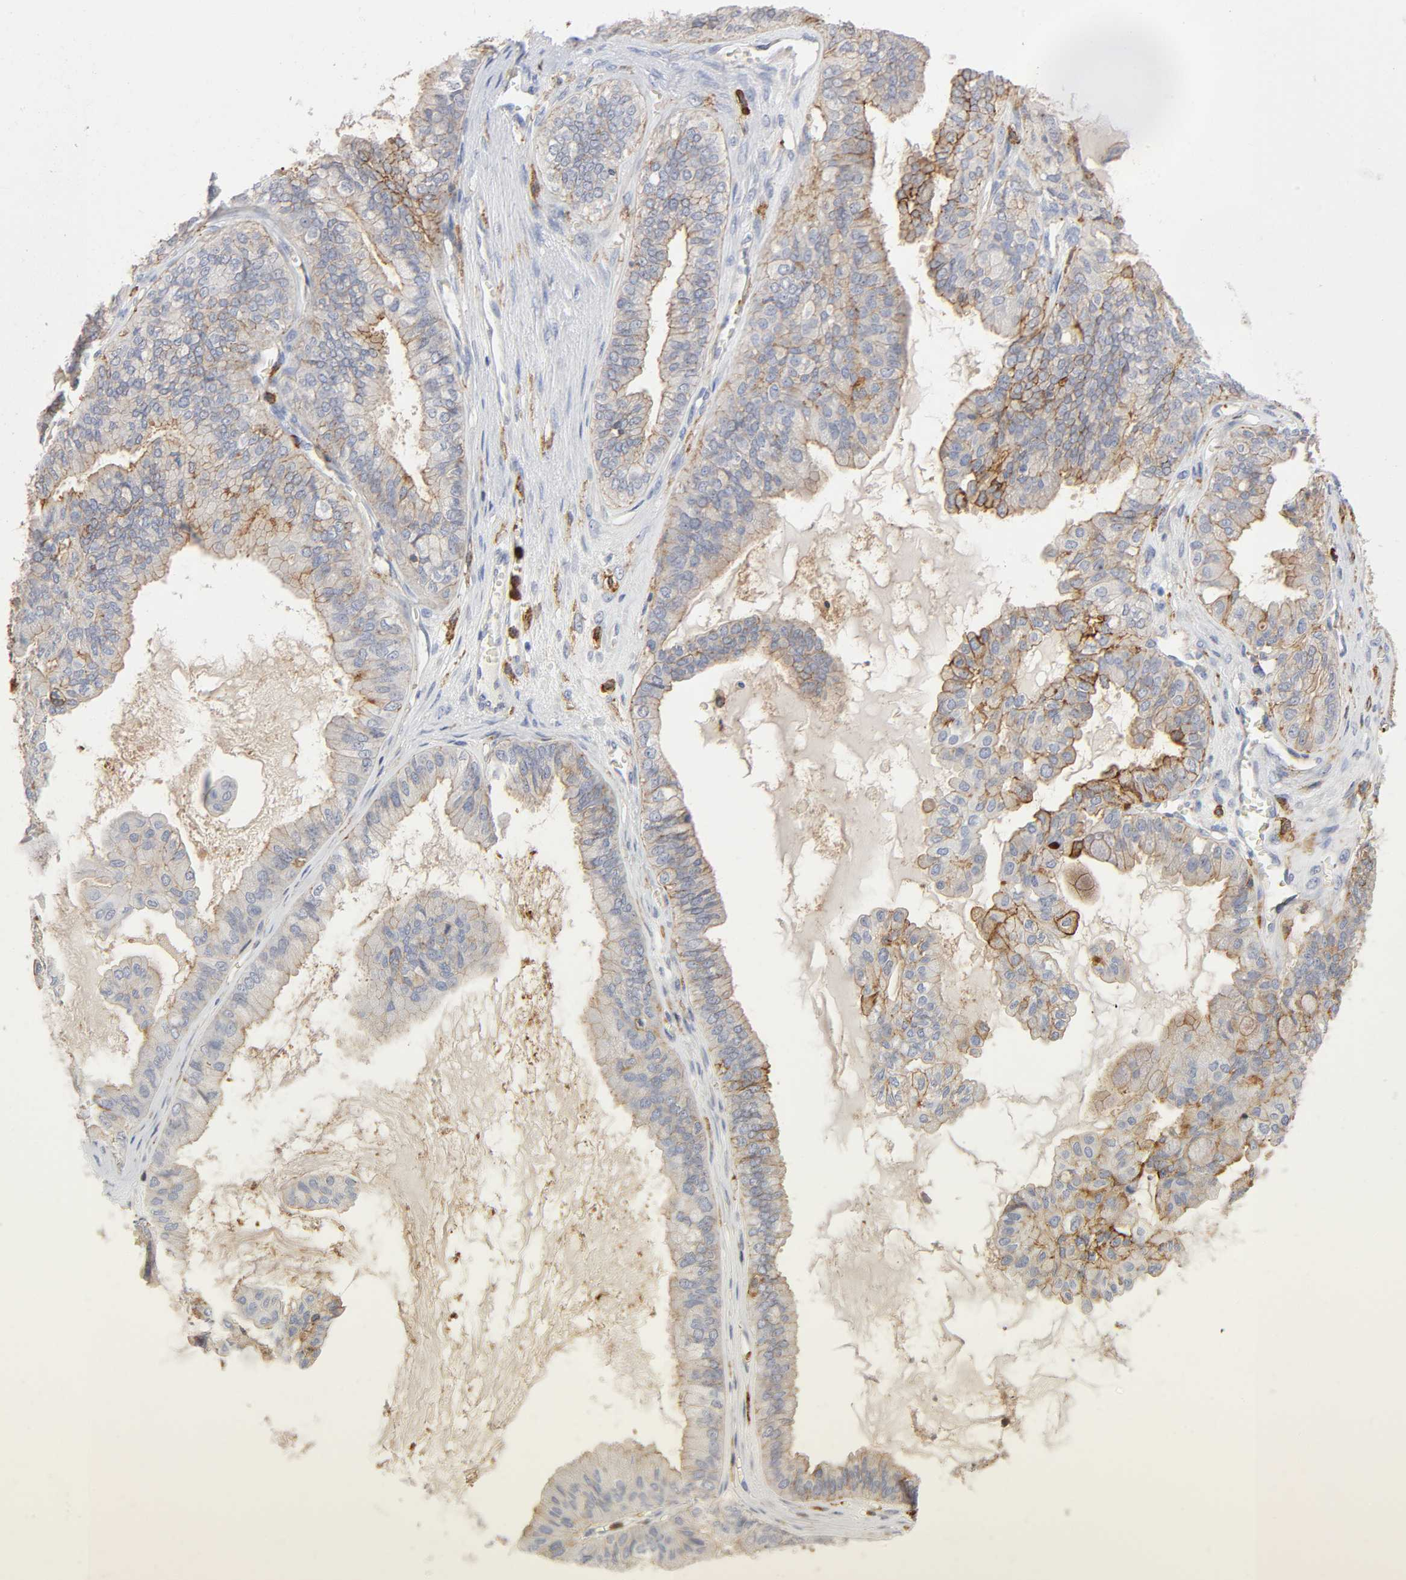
{"staining": {"intensity": "moderate", "quantity": "<25%", "location": "cytoplasmic/membranous"}, "tissue": "ovarian cancer", "cell_type": "Tumor cells", "image_type": "cancer", "snomed": [{"axis": "morphology", "description": "Carcinoma, NOS"}, {"axis": "morphology", "description": "Carcinoma, endometroid"}, {"axis": "topography", "description": "Ovary"}], "caption": "Immunohistochemistry (IHC) (DAB (3,3'-diaminobenzidine)) staining of ovarian endometroid carcinoma demonstrates moderate cytoplasmic/membranous protein staining in approximately <25% of tumor cells.", "gene": "LYN", "patient": {"sex": "female", "age": 50}}